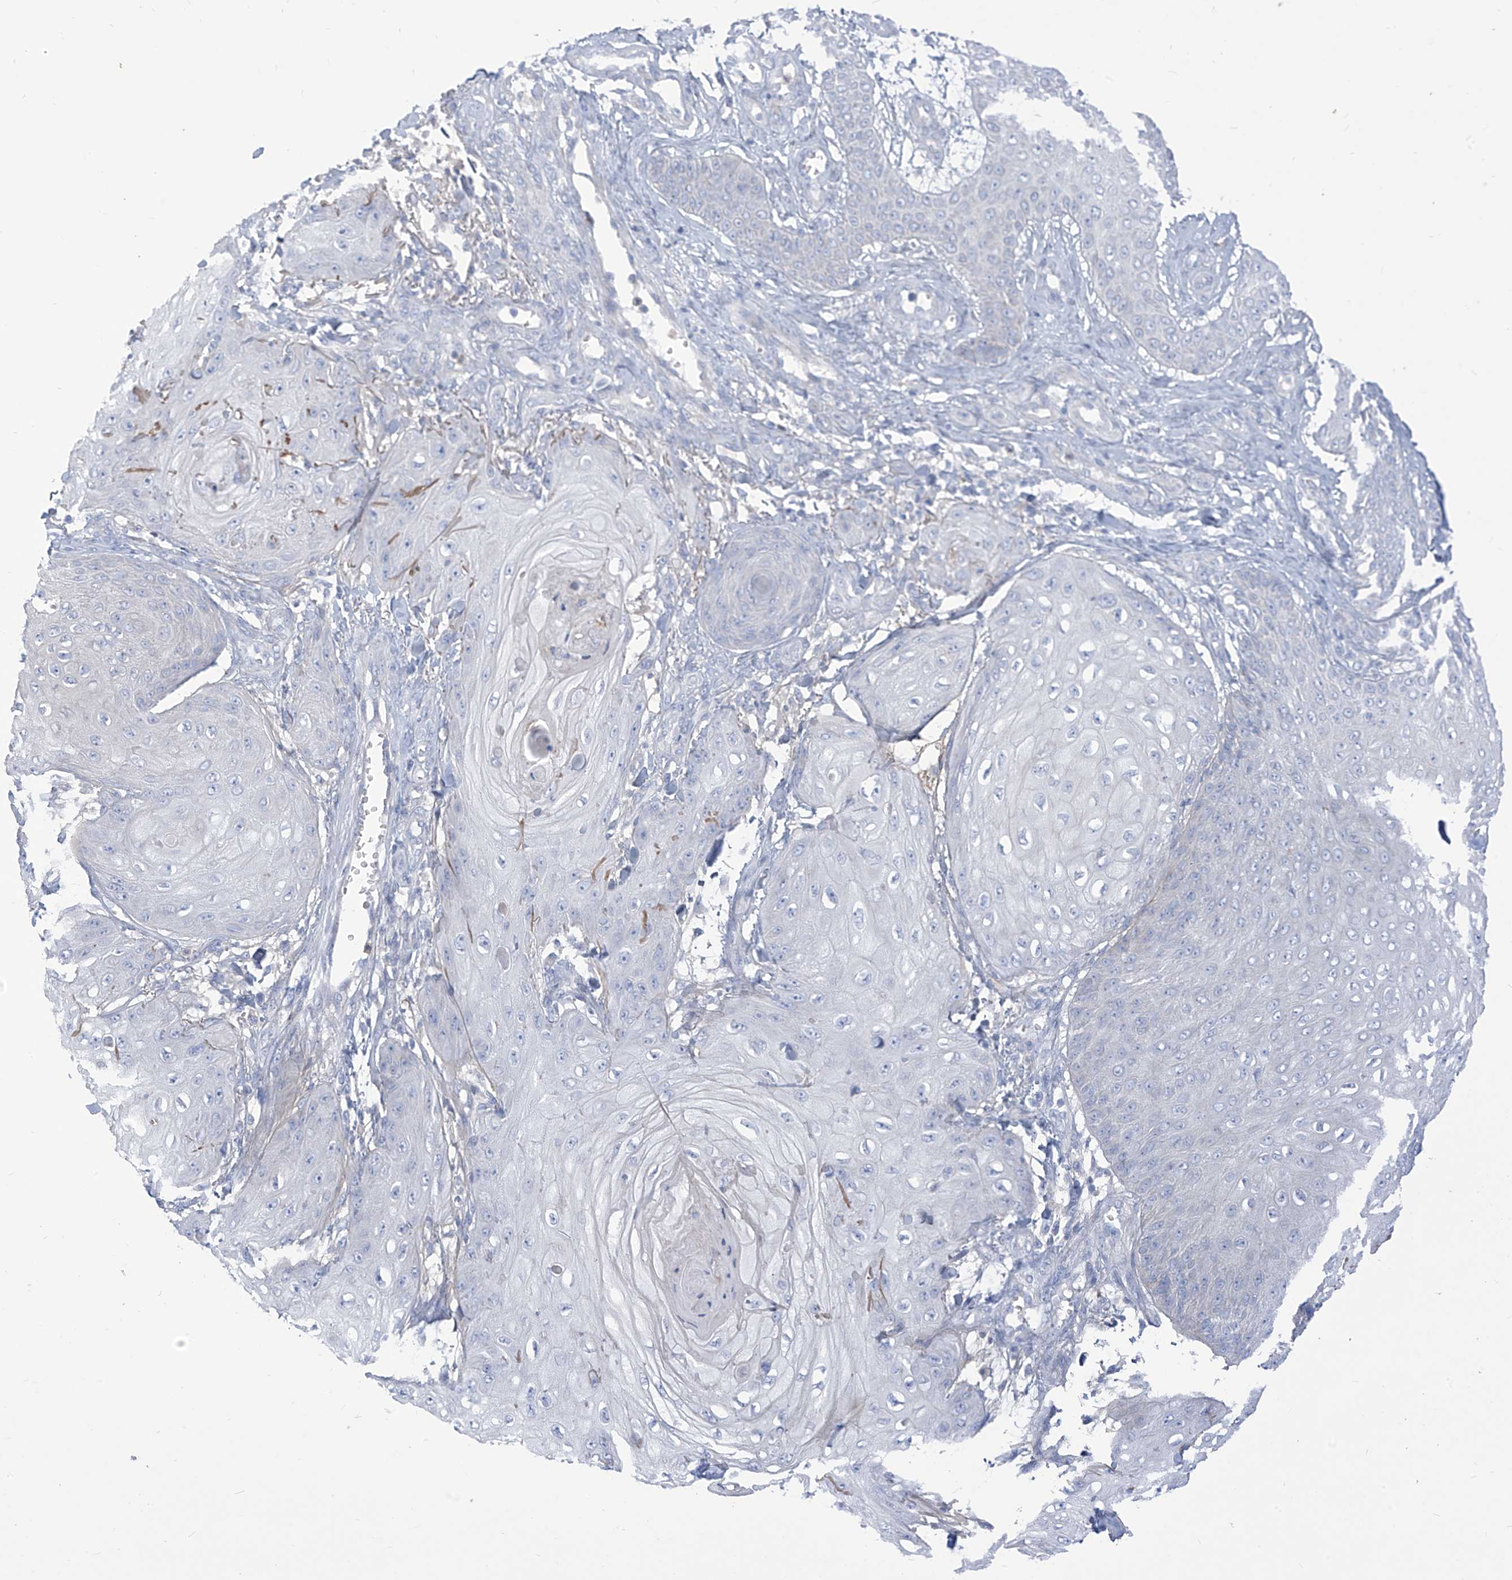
{"staining": {"intensity": "negative", "quantity": "none", "location": "none"}, "tissue": "skin cancer", "cell_type": "Tumor cells", "image_type": "cancer", "snomed": [{"axis": "morphology", "description": "Squamous cell carcinoma, NOS"}, {"axis": "topography", "description": "Skin"}], "caption": "Squamous cell carcinoma (skin) was stained to show a protein in brown. There is no significant staining in tumor cells.", "gene": "FABP2", "patient": {"sex": "male", "age": 74}}